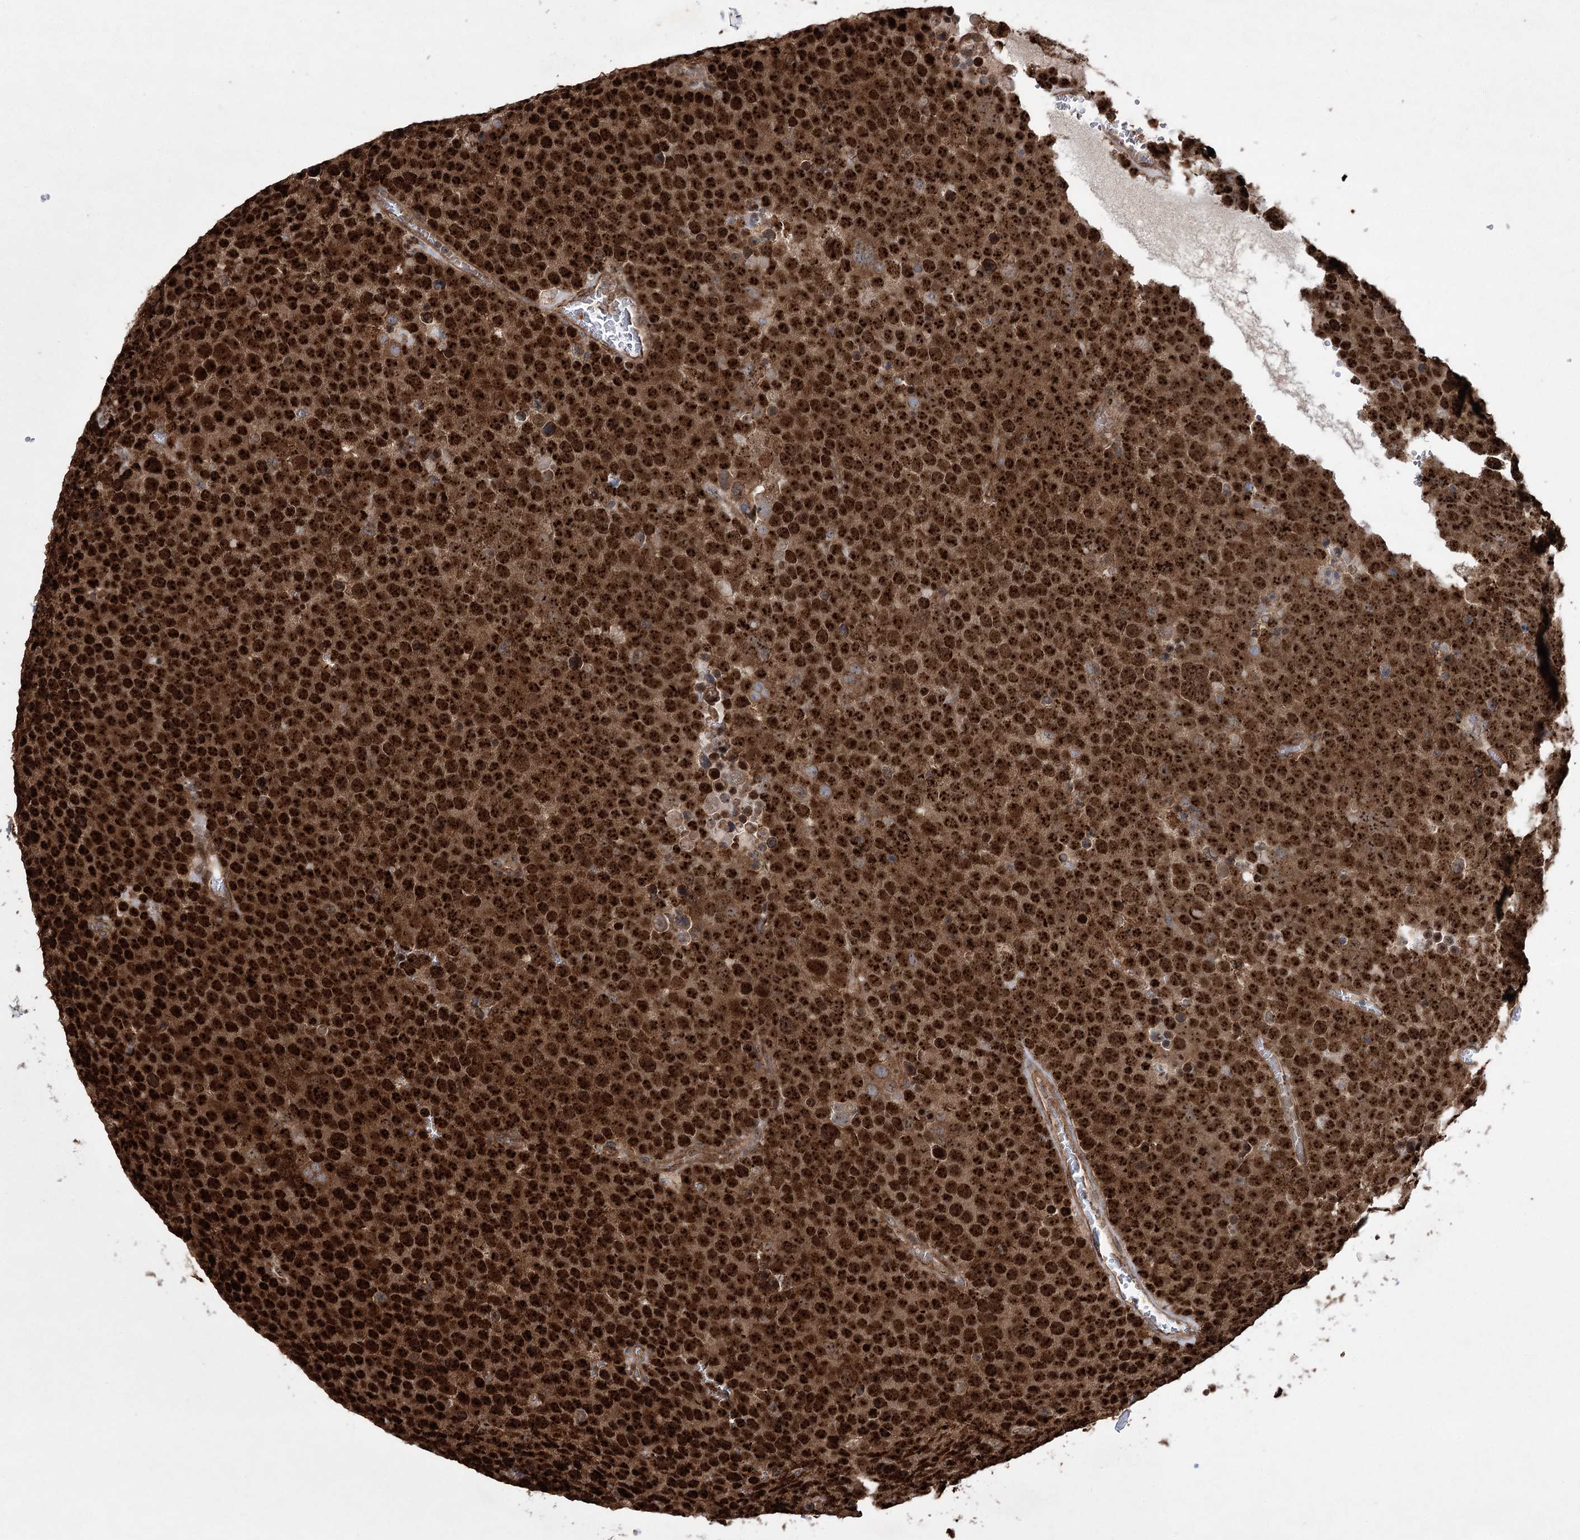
{"staining": {"intensity": "strong", "quantity": ">75%", "location": "nuclear"}, "tissue": "testis cancer", "cell_type": "Tumor cells", "image_type": "cancer", "snomed": [{"axis": "morphology", "description": "Seminoma, NOS"}, {"axis": "topography", "description": "Testis"}], "caption": "A histopathology image of human testis seminoma stained for a protein reveals strong nuclear brown staining in tumor cells. (DAB = brown stain, brightfield microscopy at high magnification).", "gene": "SERINC5", "patient": {"sex": "male", "age": 71}}